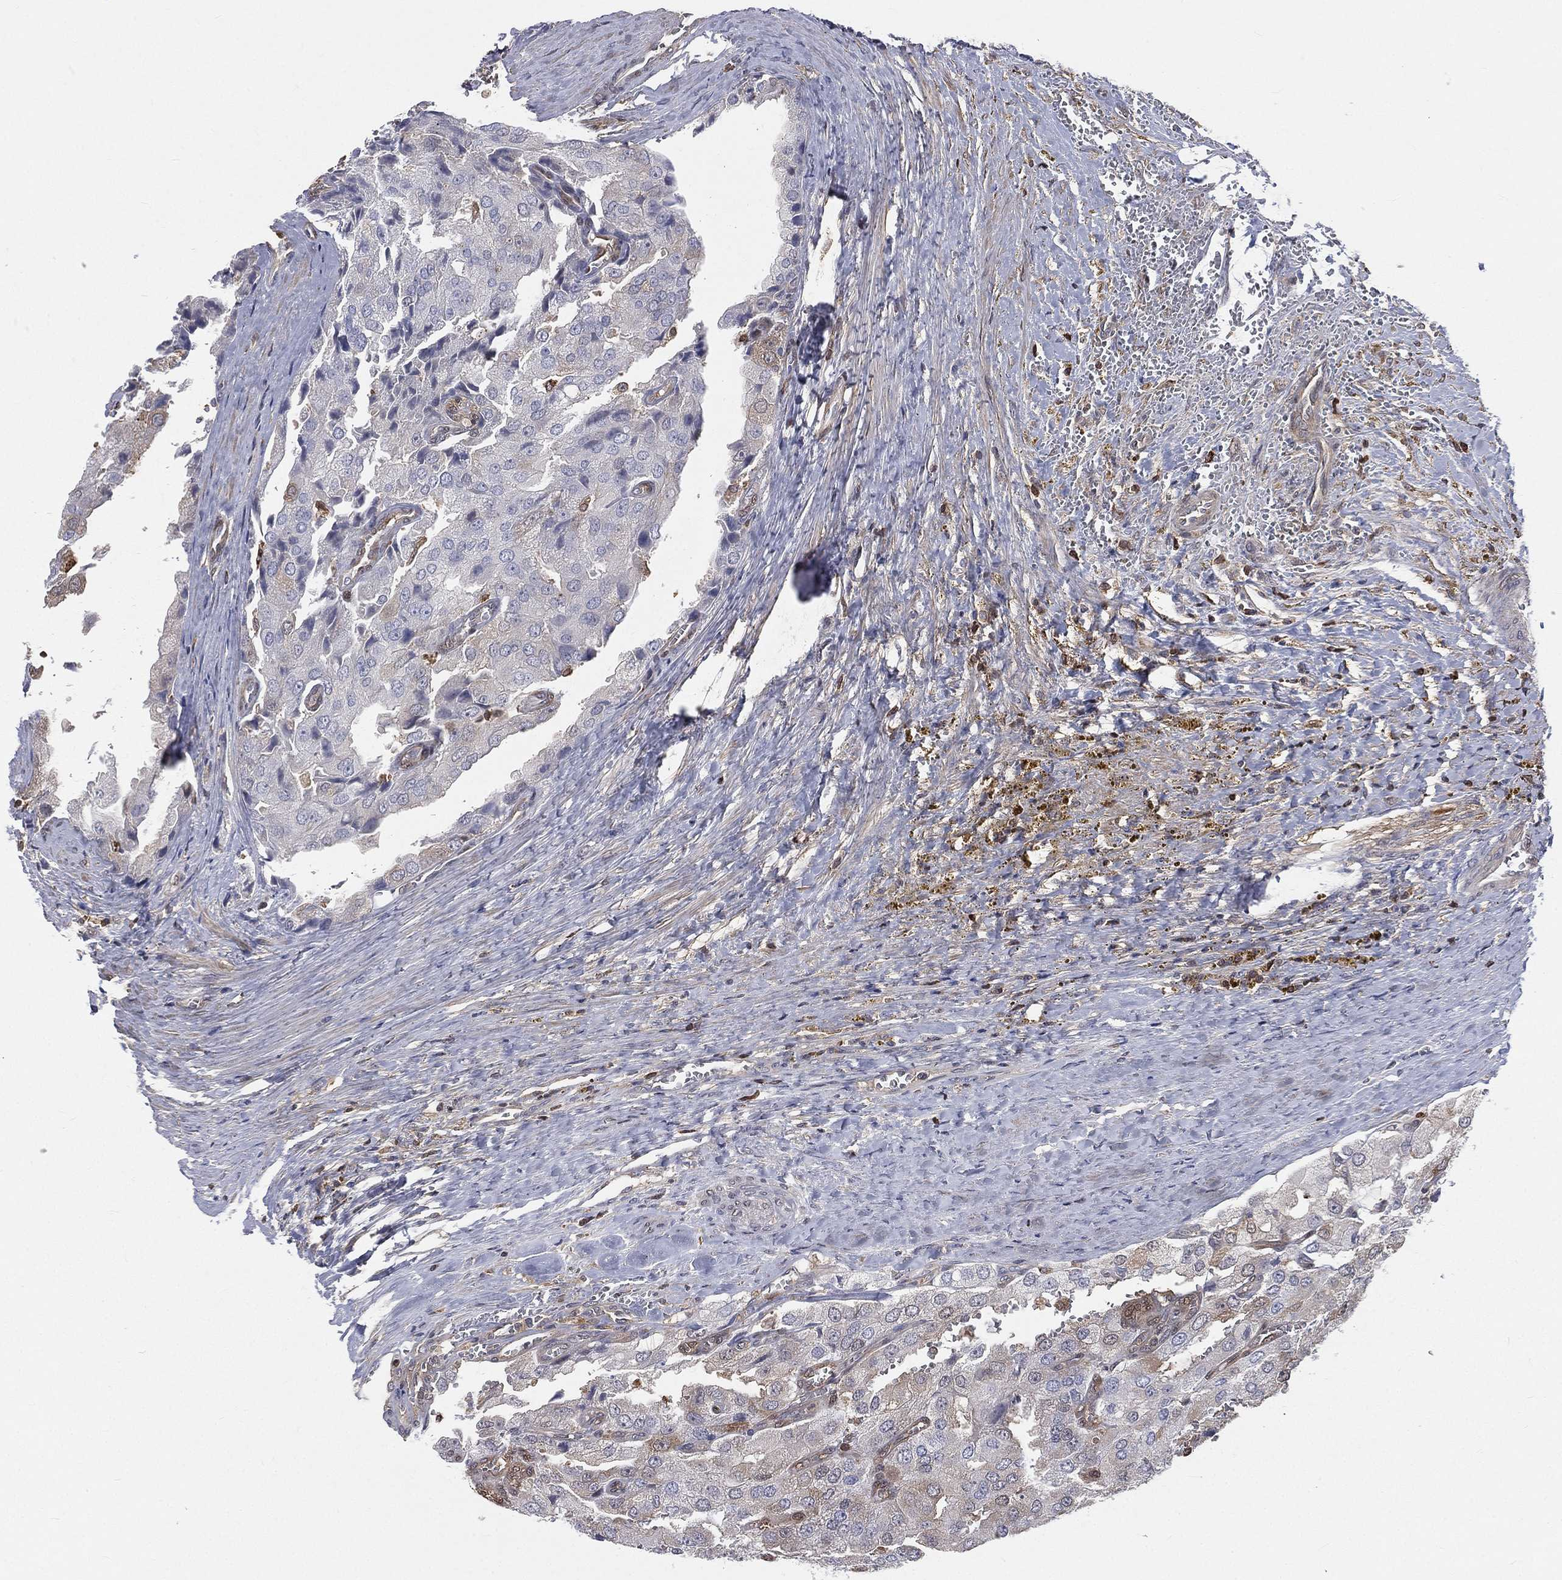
{"staining": {"intensity": "negative", "quantity": "none", "location": "none"}, "tissue": "prostate cancer", "cell_type": "Tumor cells", "image_type": "cancer", "snomed": [{"axis": "morphology", "description": "Adenocarcinoma, NOS"}, {"axis": "topography", "description": "Prostate and seminal vesicle, NOS"}, {"axis": "topography", "description": "Prostate"}], "caption": "Immunohistochemistry micrograph of human prostate cancer stained for a protein (brown), which reveals no positivity in tumor cells. (DAB (3,3'-diaminobenzidine) immunohistochemistry (IHC), high magnification).", "gene": "TBC1D2", "patient": {"sex": "male", "age": 67}}